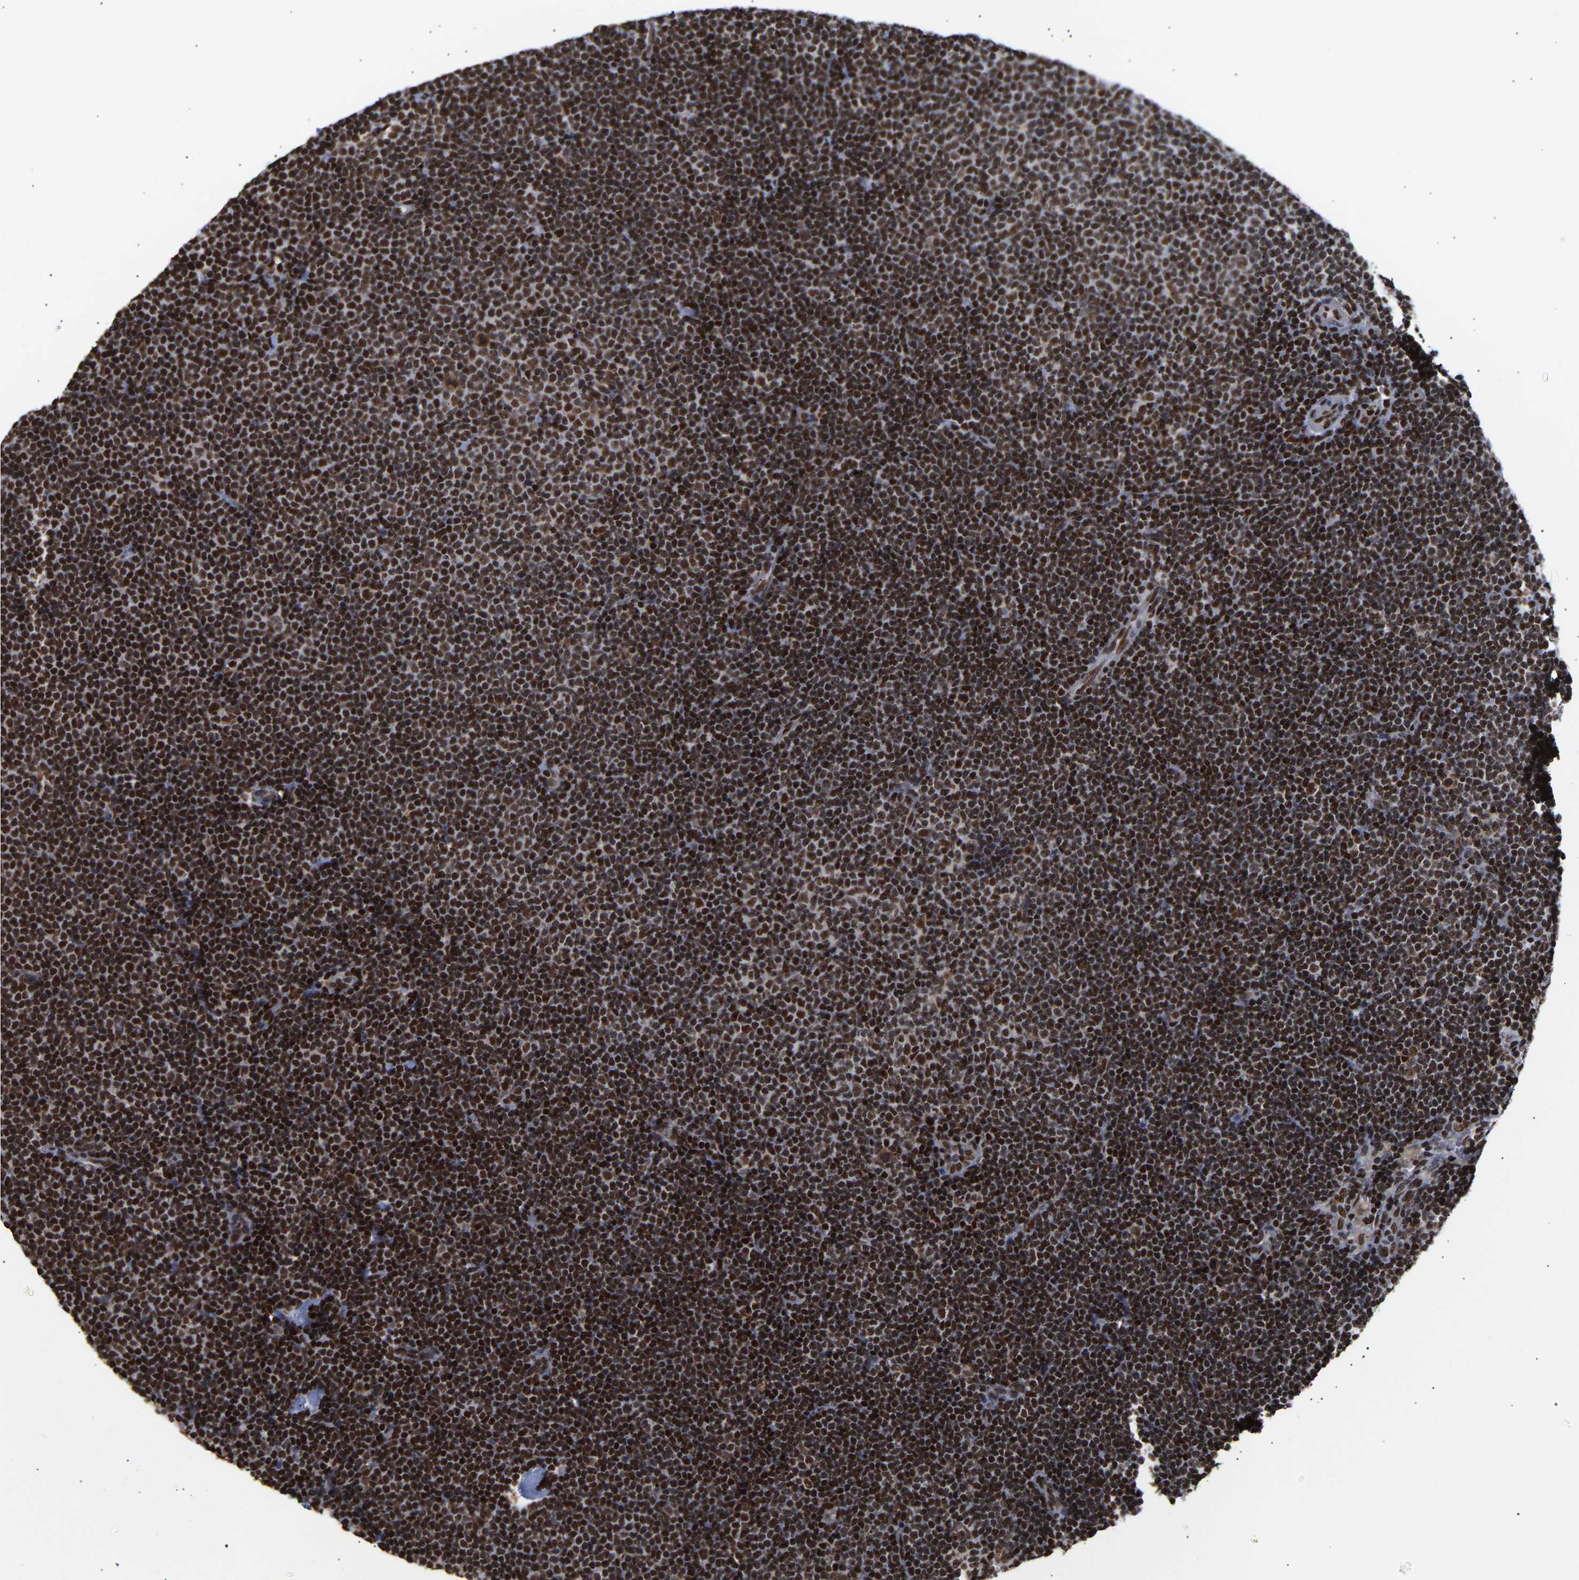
{"staining": {"intensity": "strong", "quantity": ">75%", "location": "nuclear"}, "tissue": "lymphoma", "cell_type": "Tumor cells", "image_type": "cancer", "snomed": [{"axis": "morphology", "description": "Malignant lymphoma, non-Hodgkin's type, Low grade"}, {"axis": "topography", "description": "Lymph node"}], "caption": "Immunohistochemistry (IHC) micrograph of human malignant lymphoma, non-Hodgkin's type (low-grade) stained for a protein (brown), which demonstrates high levels of strong nuclear positivity in approximately >75% of tumor cells.", "gene": "PSIP1", "patient": {"sex": "female", "age": 53}}